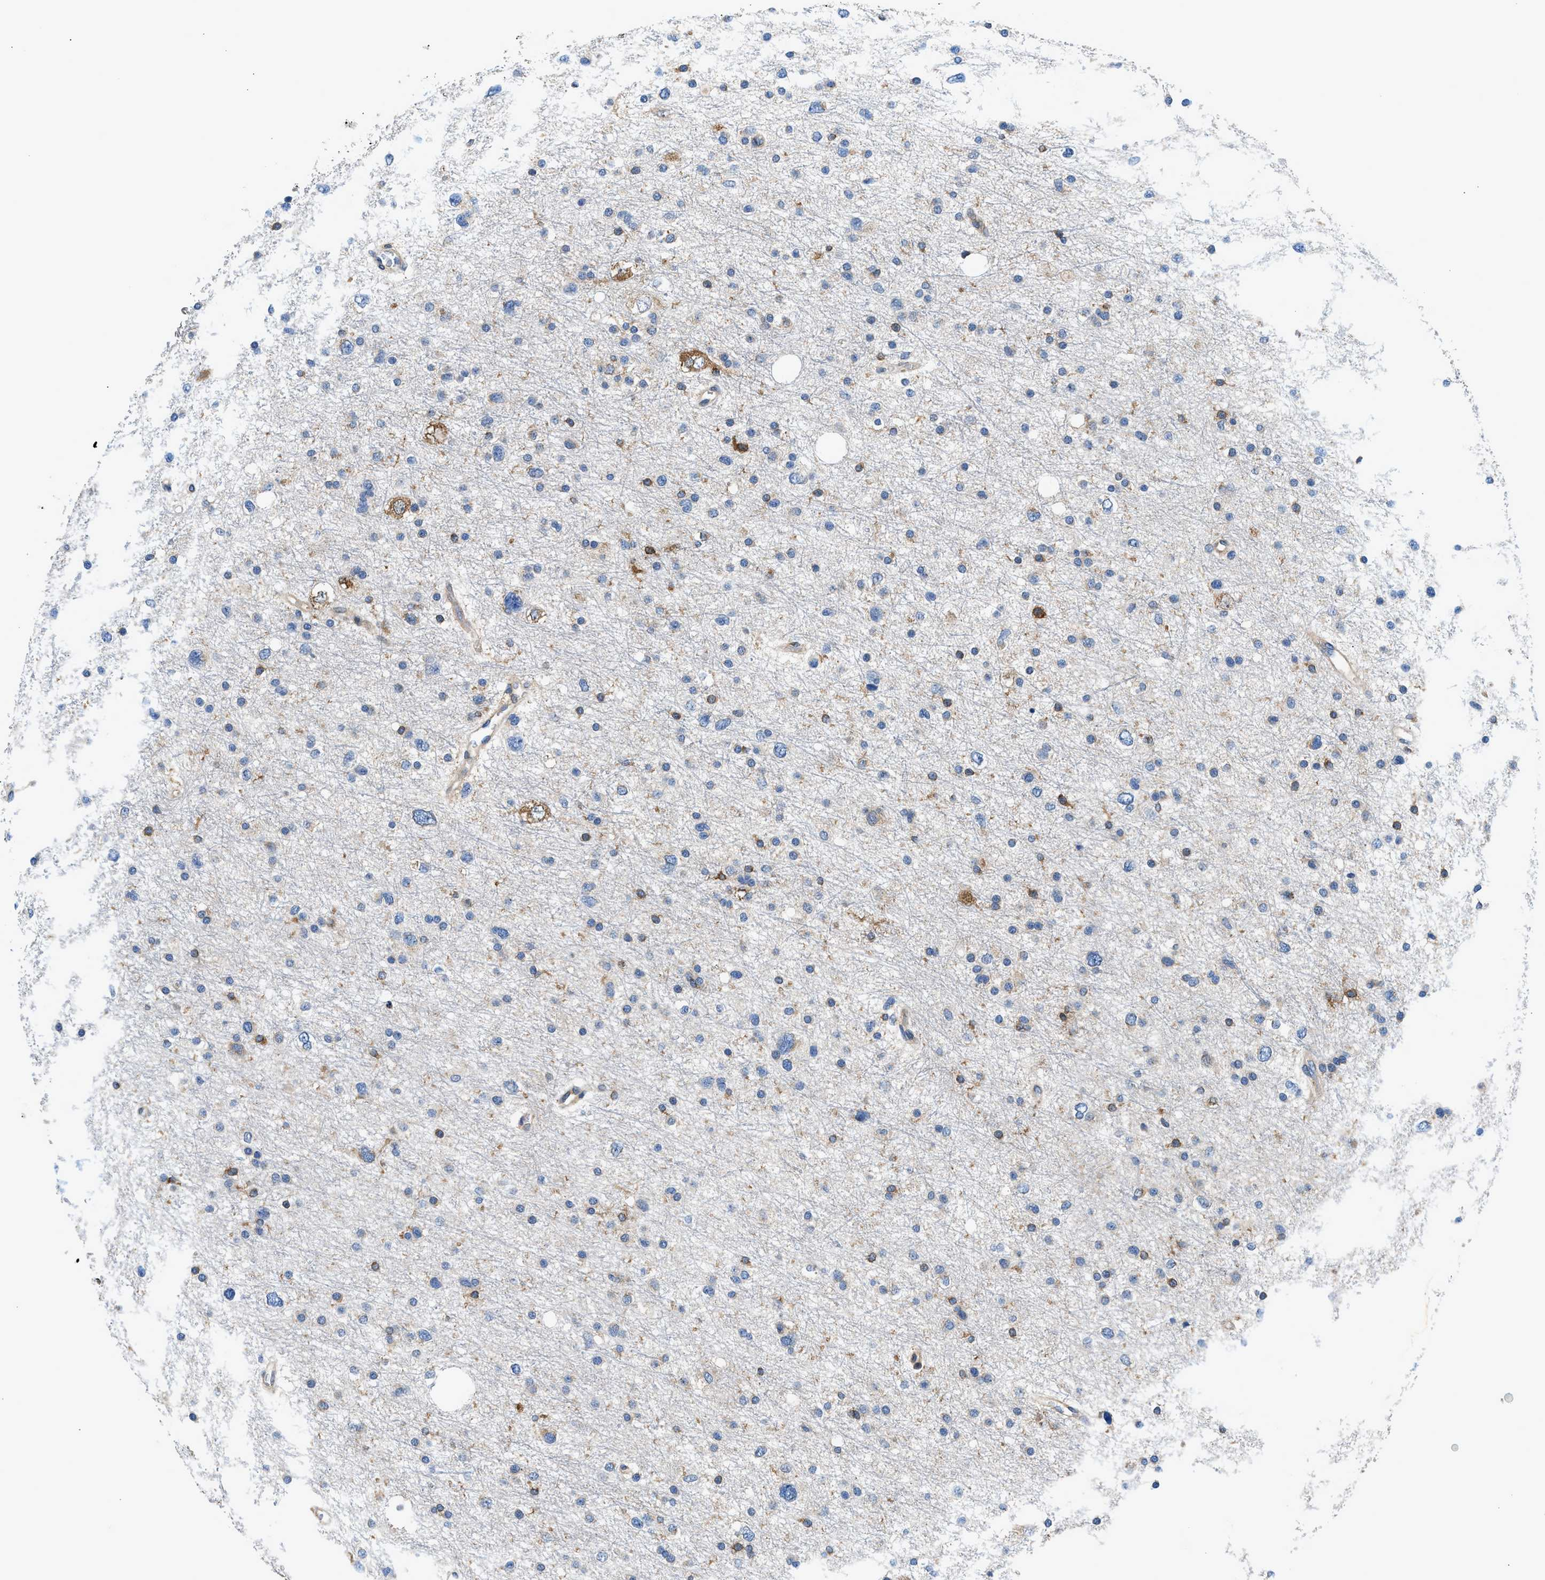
{"staining": {"intensity": "moderate", "quantity": "<25%", "location": "cytoplasmic/membranous"}, "tissue": "glioma", "cell_type": "Tumor cells", "image_type": "cancer", "snomed": [{"axis": "morphology", "description": "Glioma, malignant, Low grade"}, {"axis": "topography", "description": "Brain"}], "caption": "Immunohistochemical staining of human malignant glioma (low-grade) reveals low levels of moderate cytoplasmic/membranous protein positivity in about <25% of tumor cells.", "gene": "LPIN2", "patient": {"sex": "female", "age": 37}}